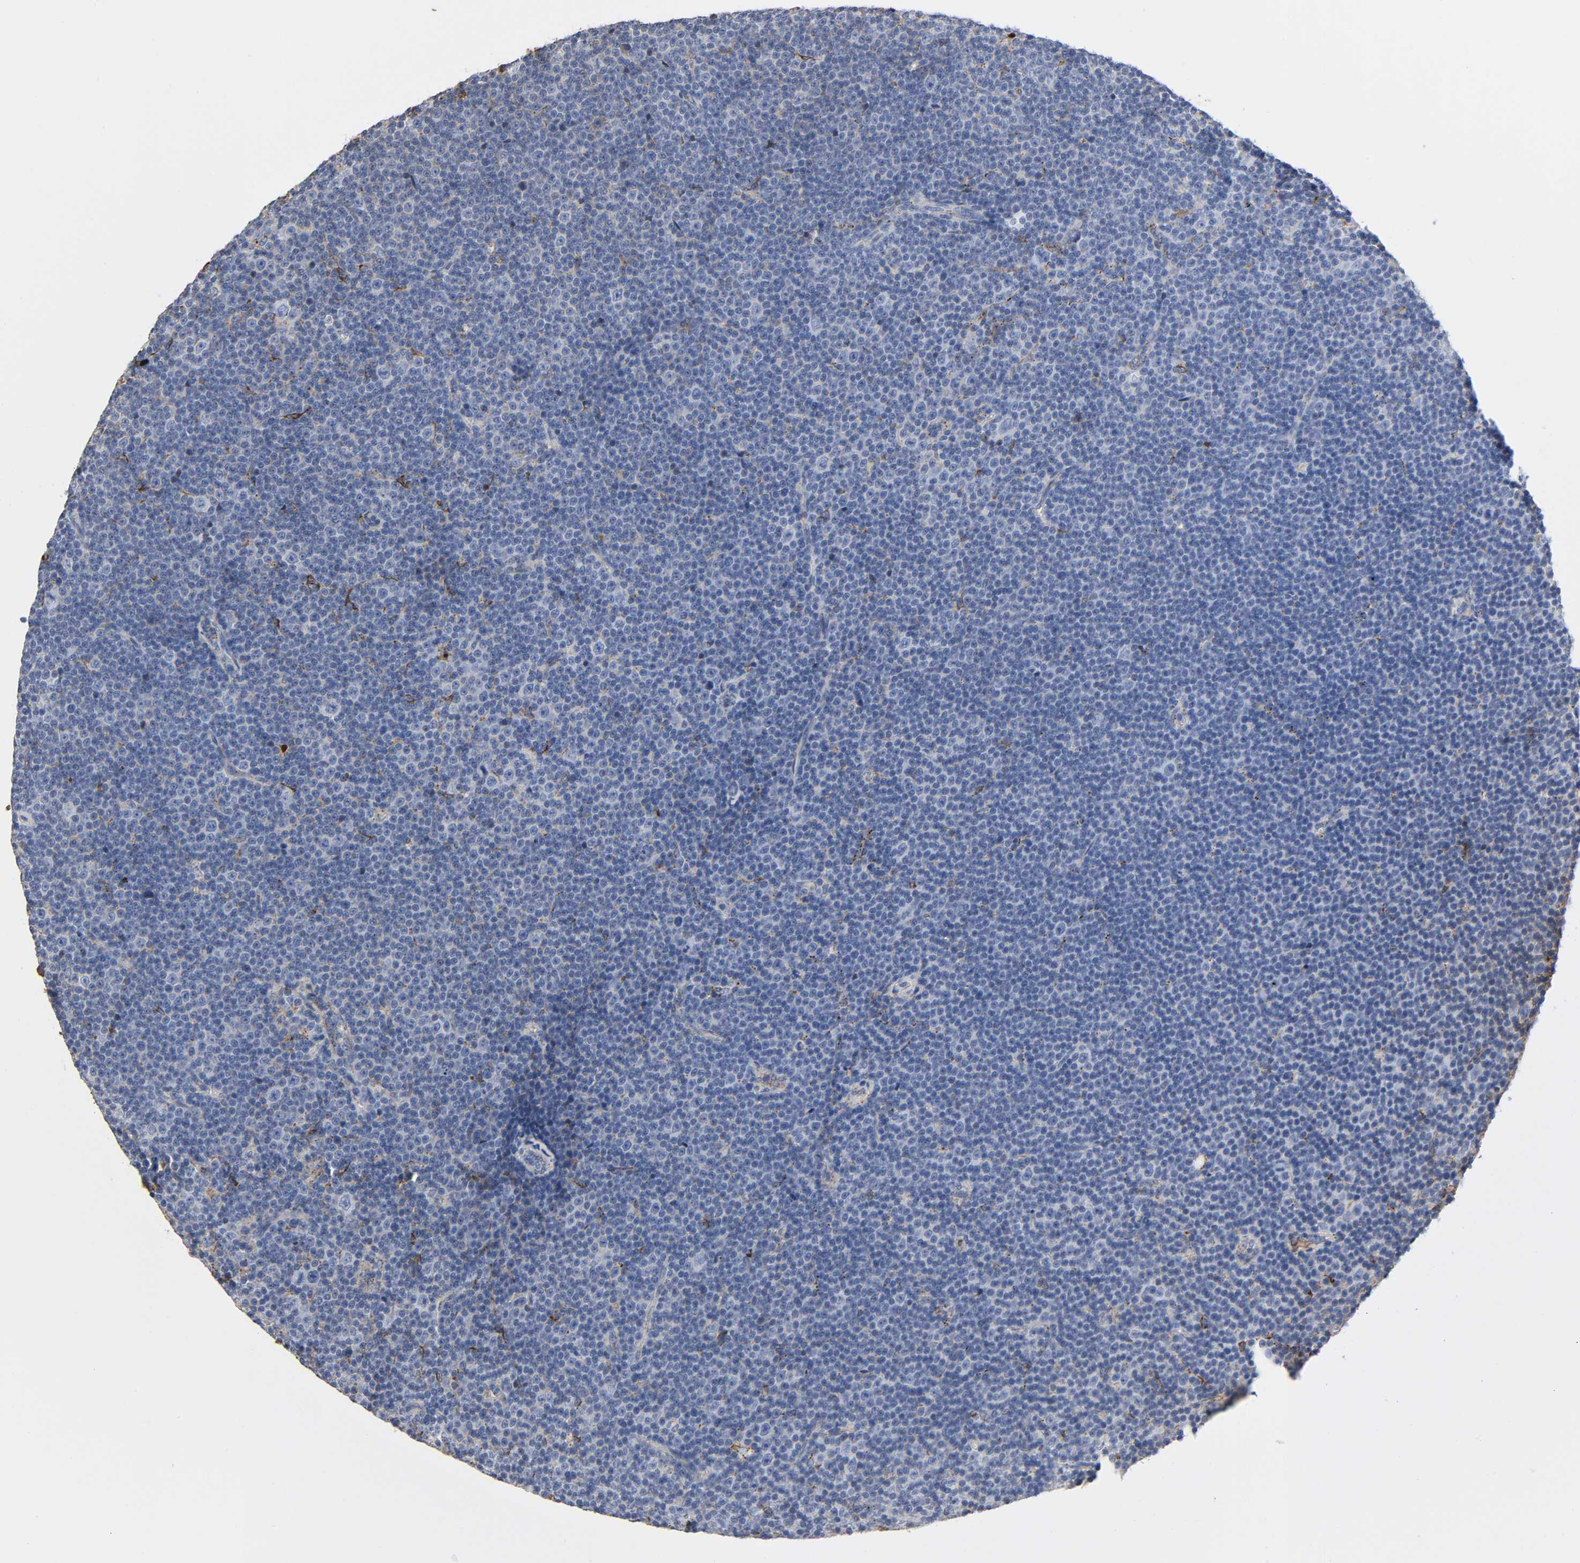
{"staining": {"intensity": "weak", "quantity": "<25%", "location": "cytoplasmic/membranous"}, "tissue": "lymphoma", "cell_type": "Tumor cells", "image_type": "cancer", "snomed": [{"axis": "morphology", "description": "Malignant lymphoma, non-Hodgkin's type, Low grade"}, {"axis": "topography", "description": "Lymph node"}], "caption": "The image demonstrates no significant staining in tumor cells of lymphoma.", "gene": "C3", "patient": {"sex": "female", "age": 67}}